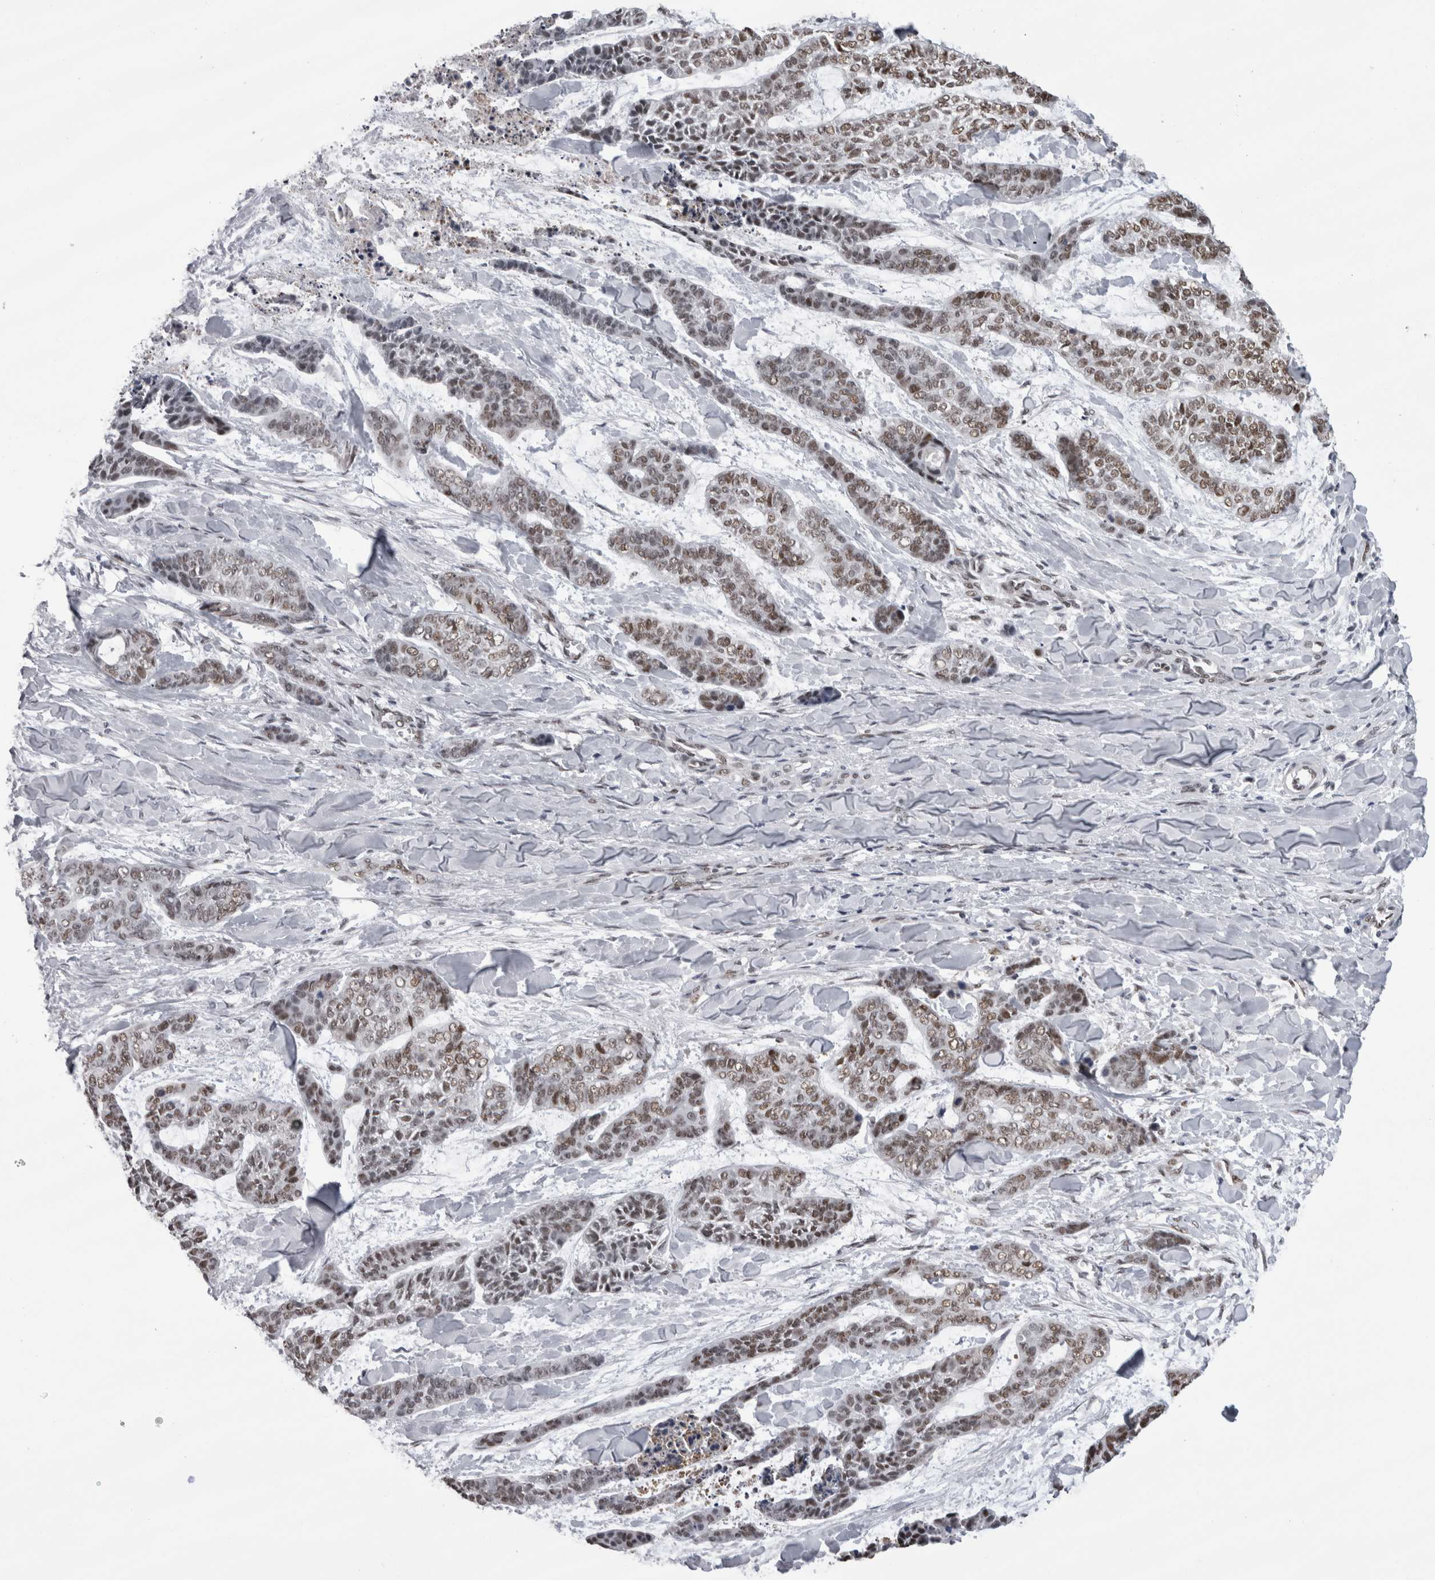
{"staining": {"intensity": "weak", "quantity": ">75%", "location": "nuclear"}, "tissue": "skin cancer", "cell_type": "Tumor cells", "image_type": "cancer", "snomed": [{"axis": "morphology", "description": "Basal cell carcinoma"}, {"axis": "topography", "description": "Skin"}], "caption": "Protein expression analysis of human basal cell carcinoma (skin) reveals weak nuclear staining in approximately >75% of tumor cells.", "gene": "C1orf54", "patient": {"sex": "female", "age": 64}}